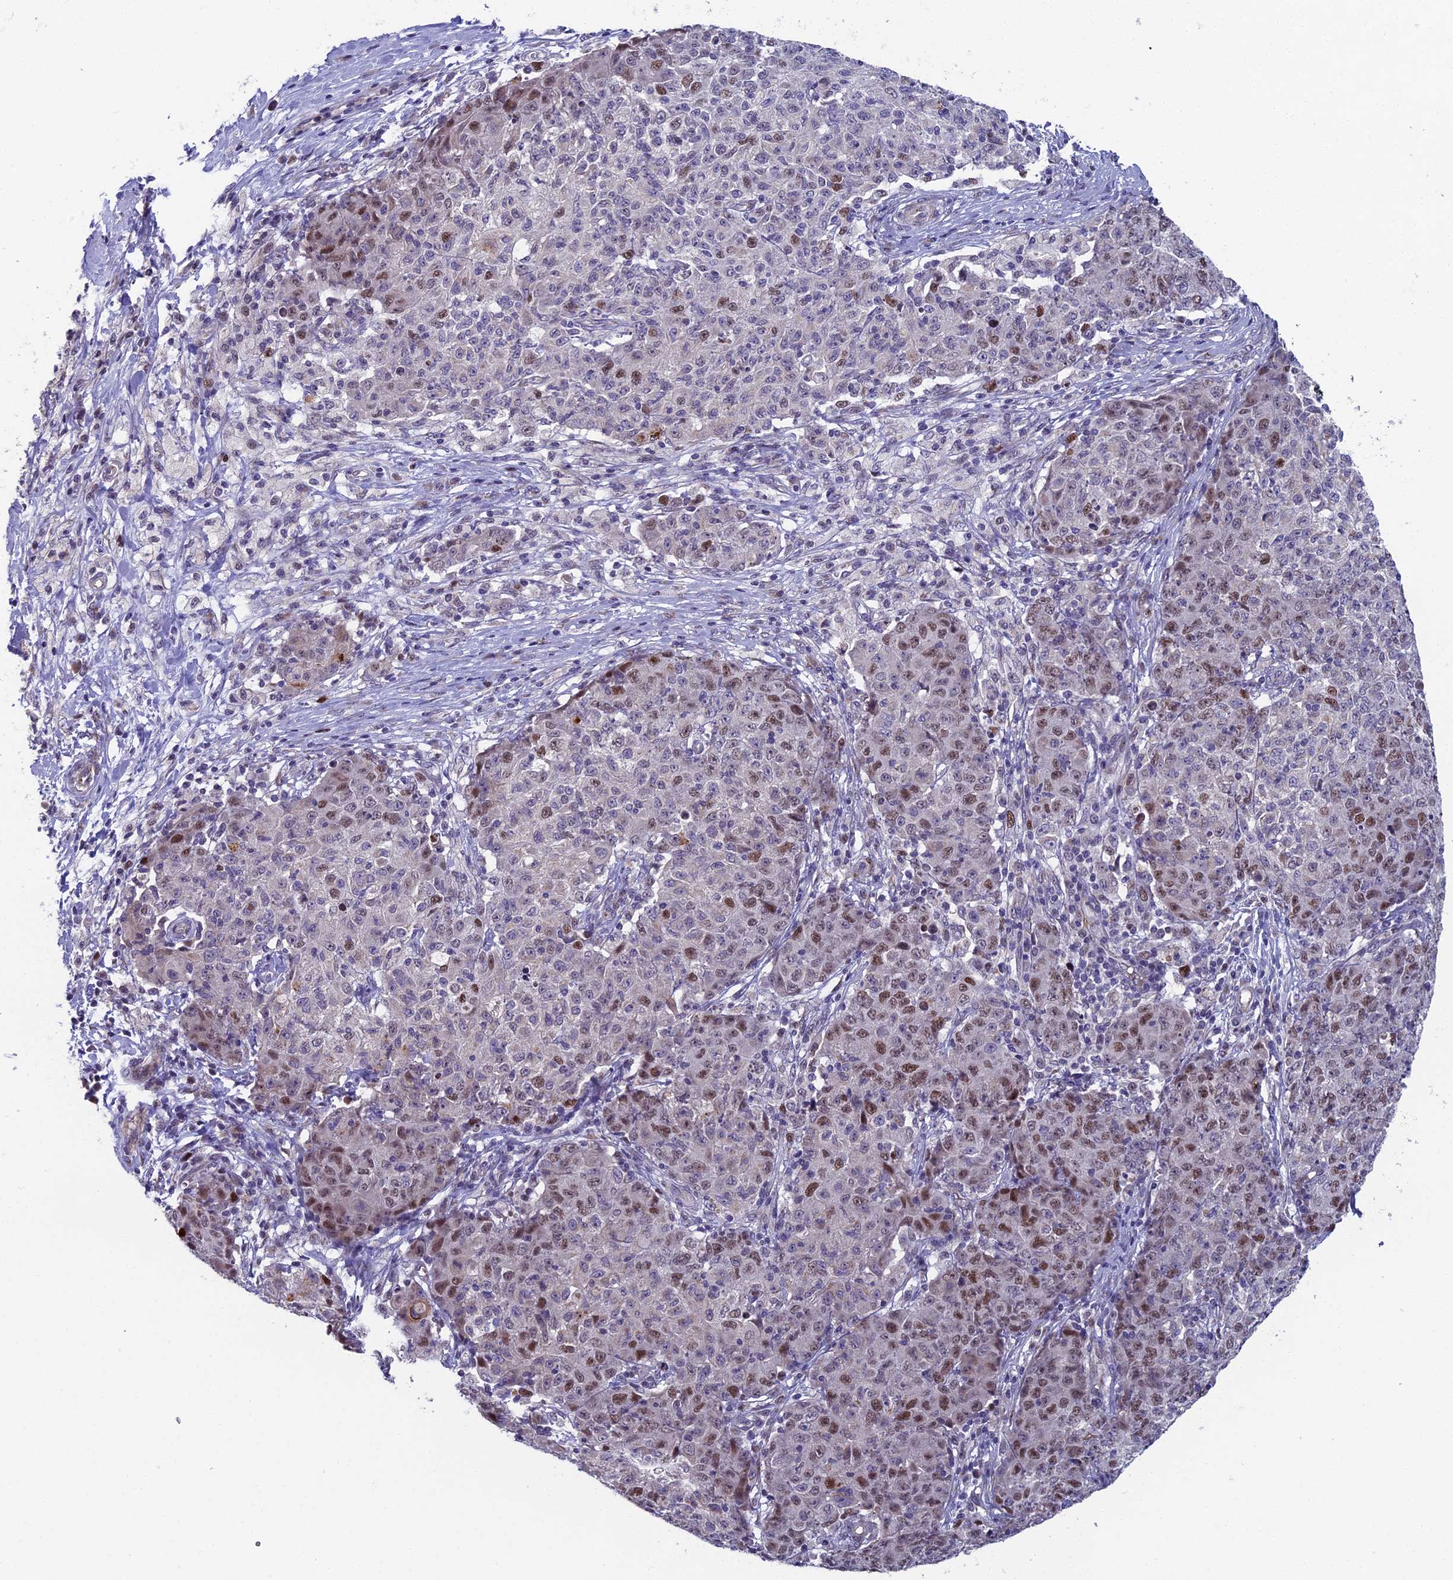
{"staining": {"intensity": "moderate", "quantity": "25%-75%", "location": "nuclear"}, "tissue": "ovarian cancer", "cell_type": "Tumor cells", "image_type": "cancer", "snomed": [{"axis": "morphology", "description": "Carcinoma, endometroid"}, {"axis": "topography", "description": "Ovary"}], "caption": "Immunohistochemical staining of human endometroid carcinoma (ovarian) reveals medium levels of moderate nuclear protein staining in about 25%-75% of tumor cells.", "gene": "LIG1", "patient": {"sex": "female", "age": 42}}